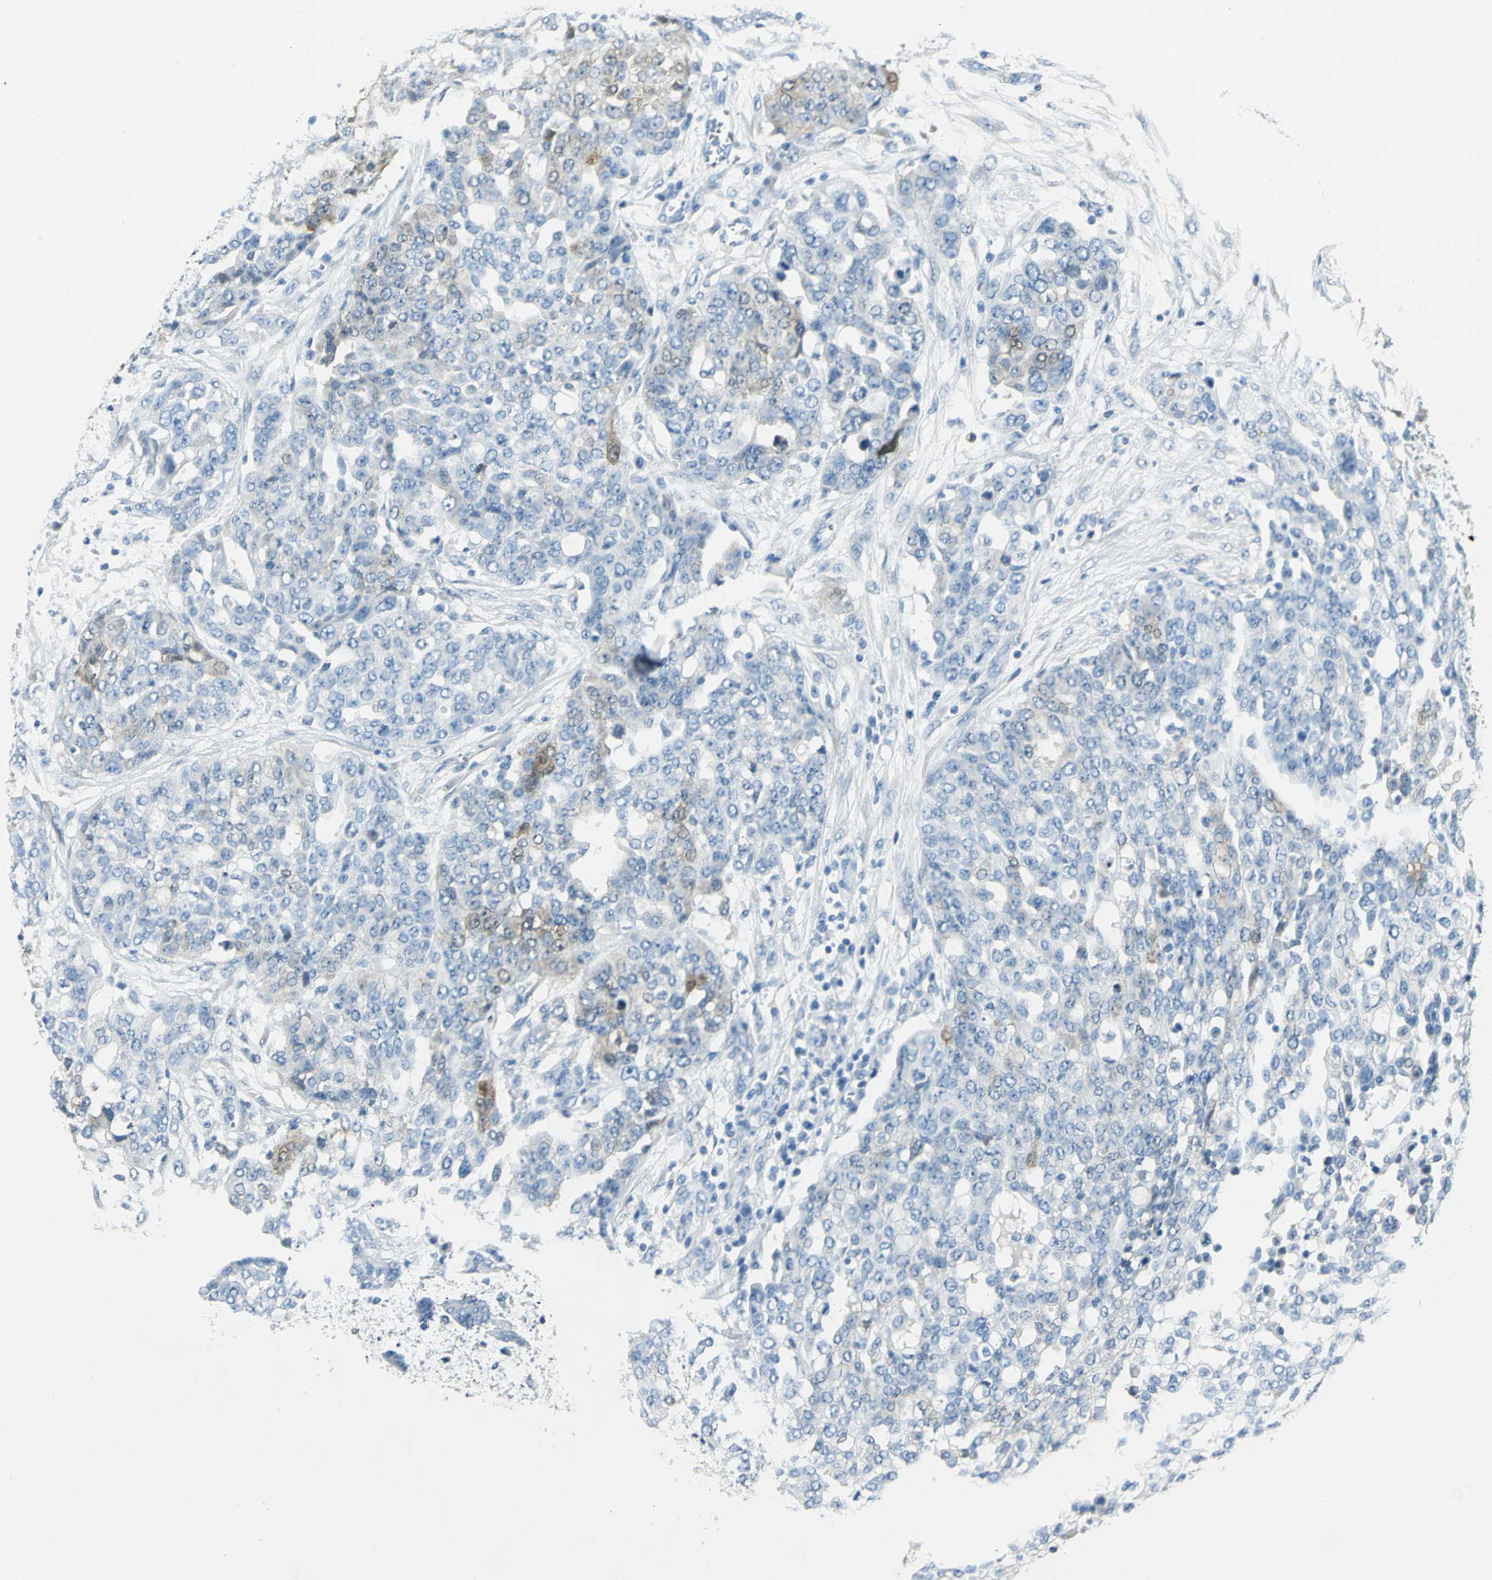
{"staining": {"intensity": "moderate", "quantity": "<25%", "location": "cytoplasmic/membranous"}, "tissue": "ovarian cancer", "cell_type": "Tumor cells", "image_type": "cancer", "snomed": [{"axis": "morphology", "description": "Cystadenocarcinoma, serous, NOS"}, {"axis": "topography", "description": "Soft tissue"}, {"axis": "topography", "description": "Ovary"}], "caption": "DAB immunohistochemical staining of human ovarian cancer (serous cystadenocarcinoma) shows moderate cytoplasmic/membranous protein positivity in about <25% of tumor cells.", "gene": "UCHL1", "patient": {"sex": "female", "age": 57}}